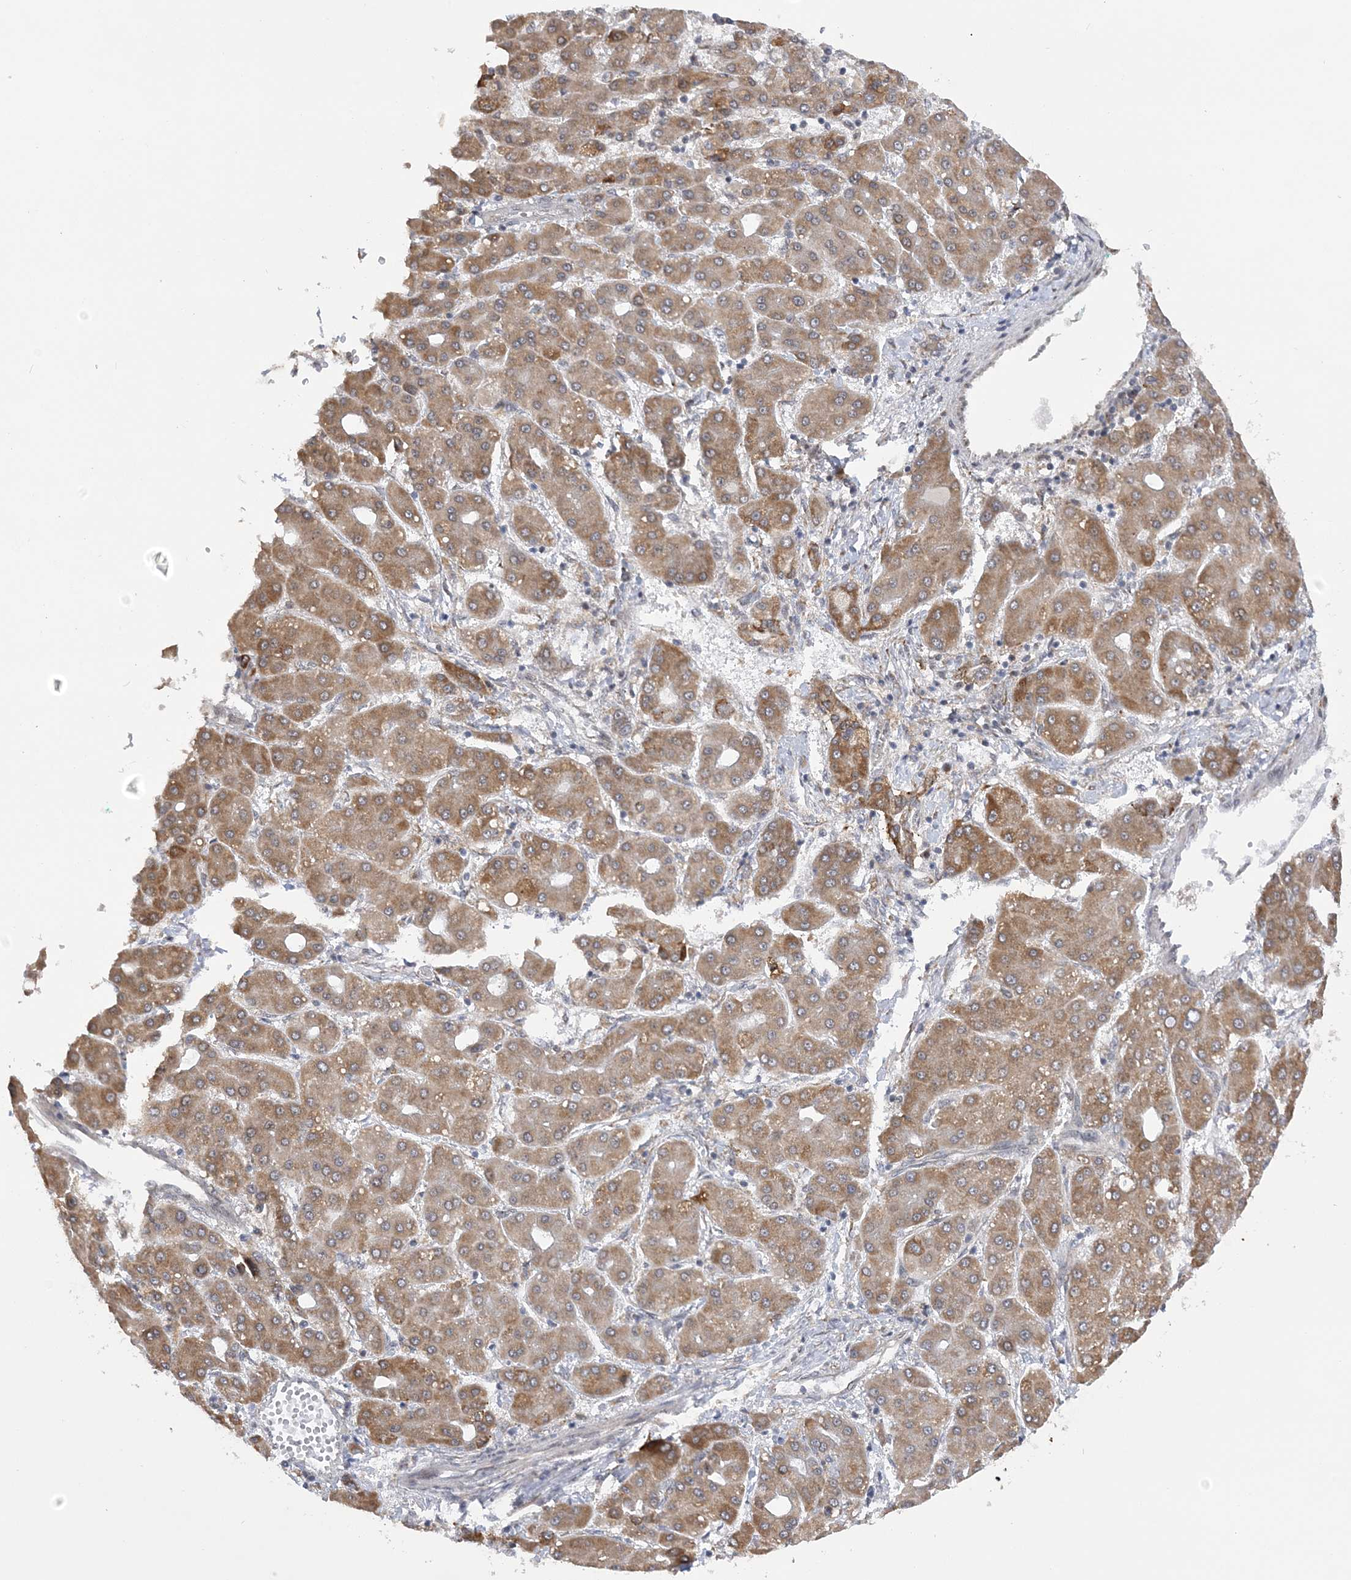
{"staining": {"intensity": "moderate", "quantity": ">75%", "location": "cytoplasmic/membranous"}, "tissue": "liver cancer", "cell_type": "Tumor cells", "image_type": "cancer", "snomed": [{"axis": "morphology", "description": "Carcinoma, Hepatocellular, NOS"}, {"axis": "topography", "description": "Liver"}], "caption": "Immunohistochemical staining of hepatocellular carcinoma (liver) demonstrates medium levels of moderate cytoplasmic/membranous protein expression in about >75% of tumor cells.", "gene": "MRPL47", "patient": {"sex": "male", "age": 65}}